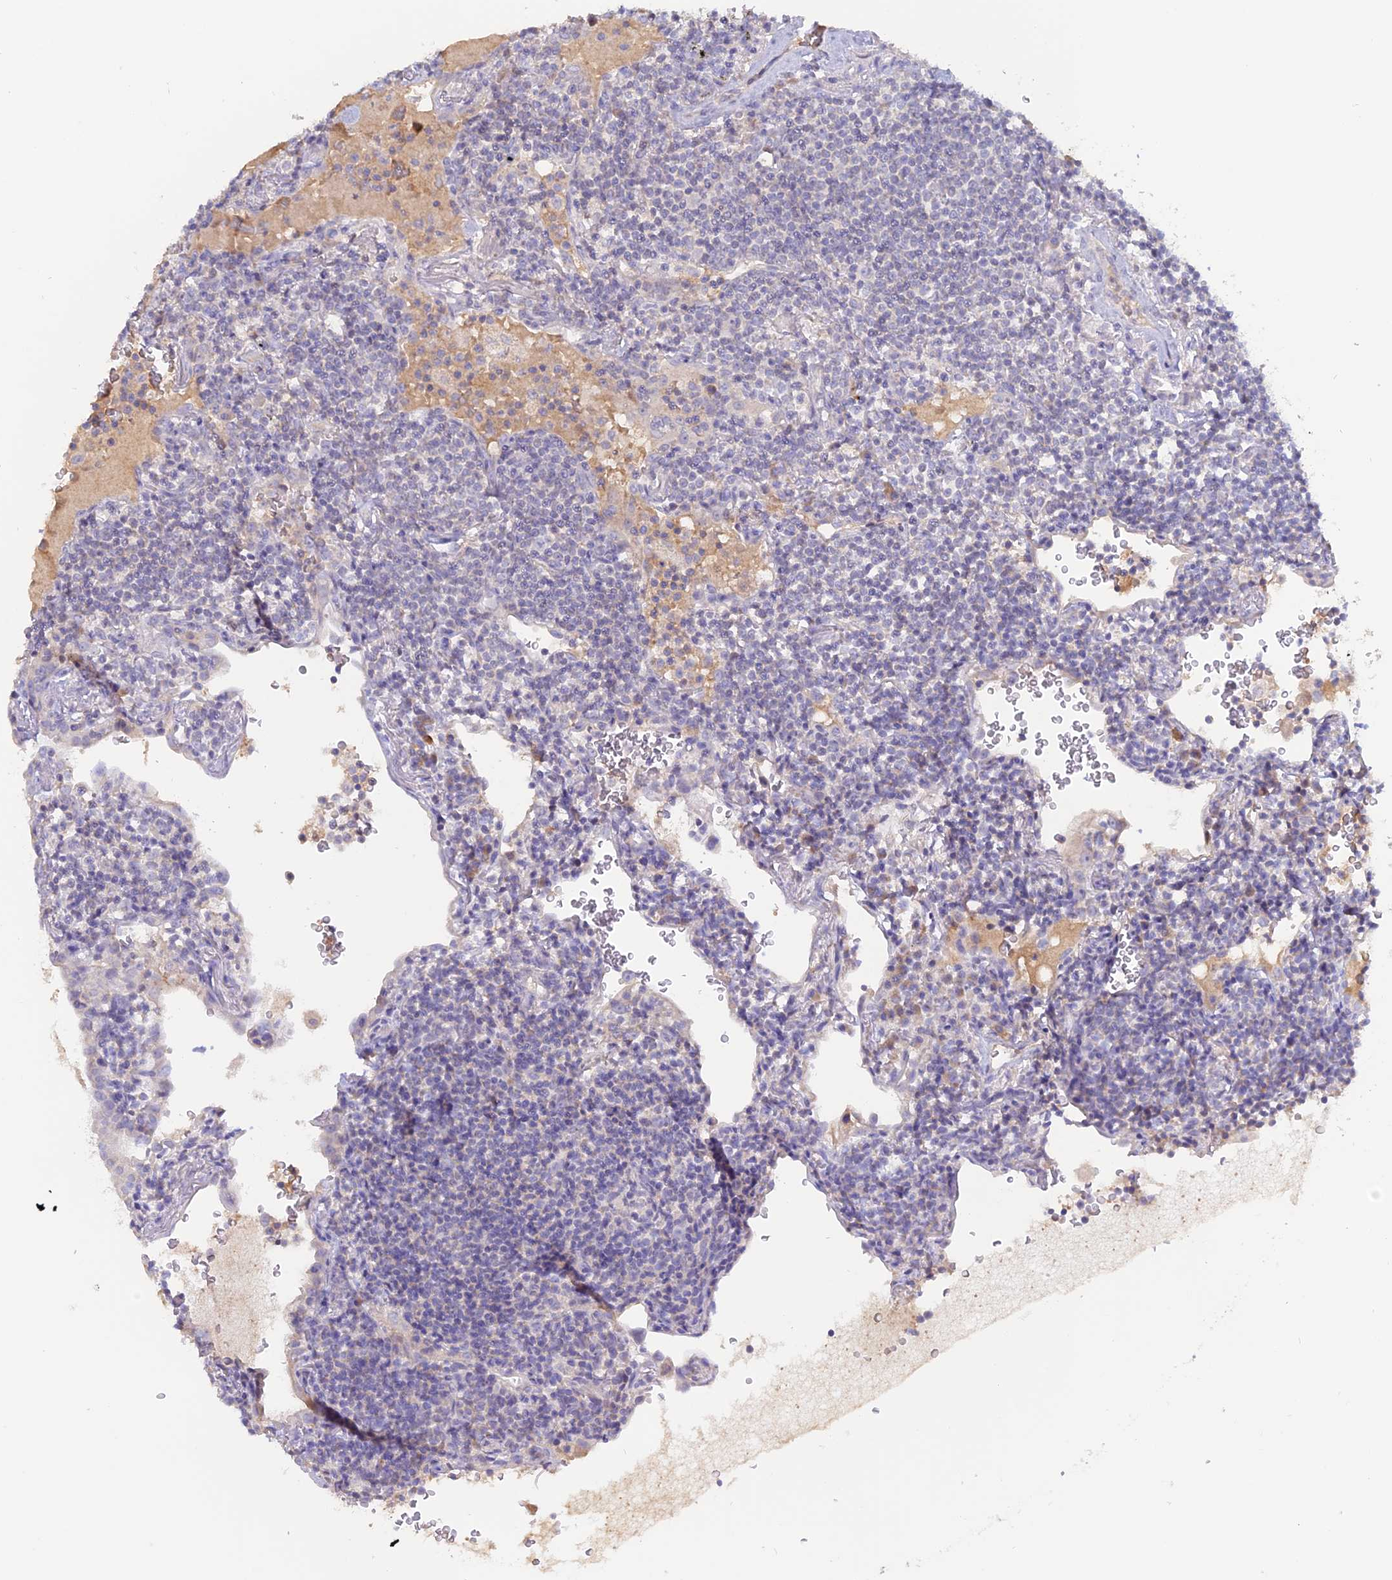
{"staining": {"intensity": "negative", "quantity": "none", "location": "none"}, "tissue": "lymphoma", "cell_type": "Tumor cells", "image_type": "cancer", "snomed": [{"axis": "morphology", "description": "Malignant lymphoma, non-Hodgkin's type, Low grade"}, {"axis": "topography", "description": "Lung"}], "caption": "Tumor cells show no significant protein staining in lymphoma.", "gene": "ADGRA1", "patient": {"sex": "female", "age": 71}}